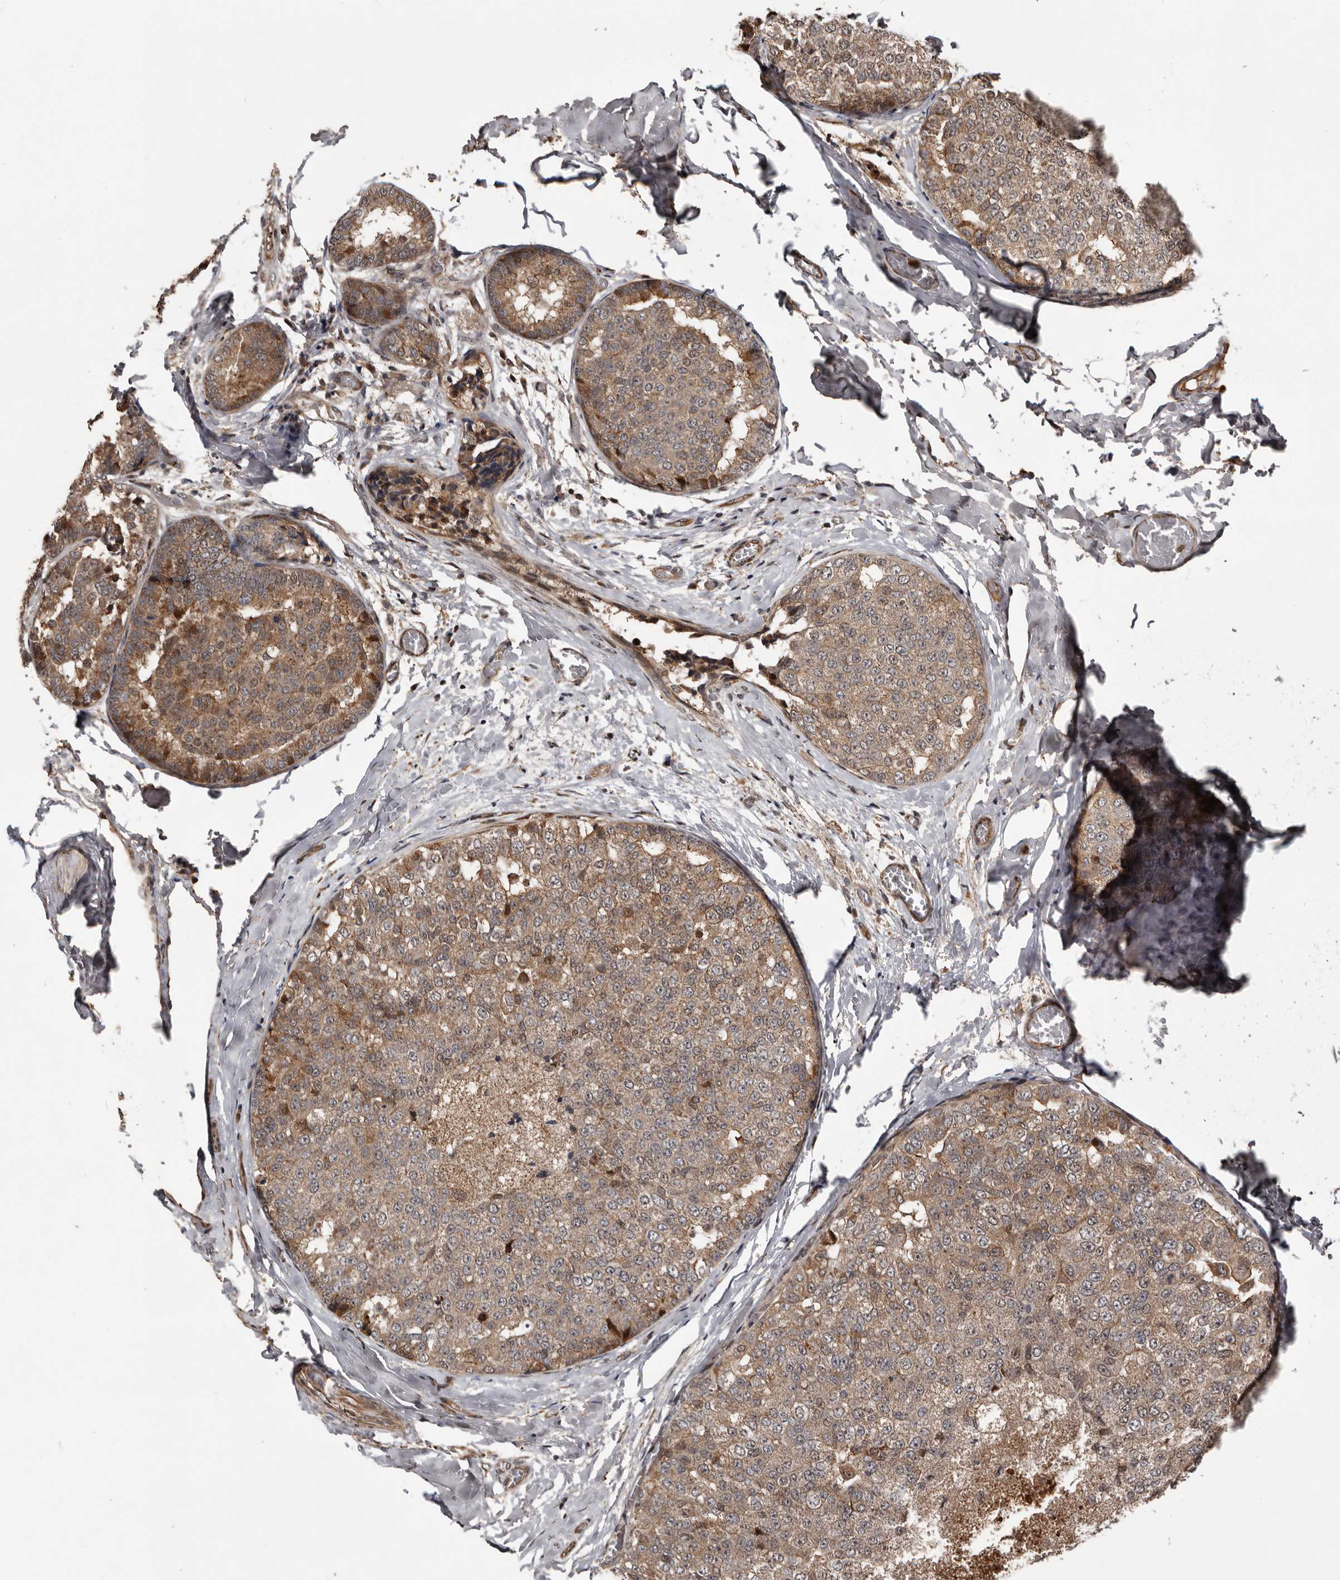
{"staining": {"intensity": "moderate", "quantity": ">75%", "location": "cytoplasmic/membranous"}, "tissue": "breast cancer", "cell_type": "Tumor cells", "image_type": "cancer", "snomed": [{"axis": "morphology", "description": "Normal tissue, NOS"}, {"axis": "morphology", "description": "Duct carcinoma"}, {"axis": "topography", "description": "Breast"}], "caption": "Moderate cytoplasmic/membranous protein staining is appreciated in about >75% of tumor cells in breast invasive ductal carcinoma.", "gene": "SERTAD4", "patient": {"sex": "female", "age": 43}}